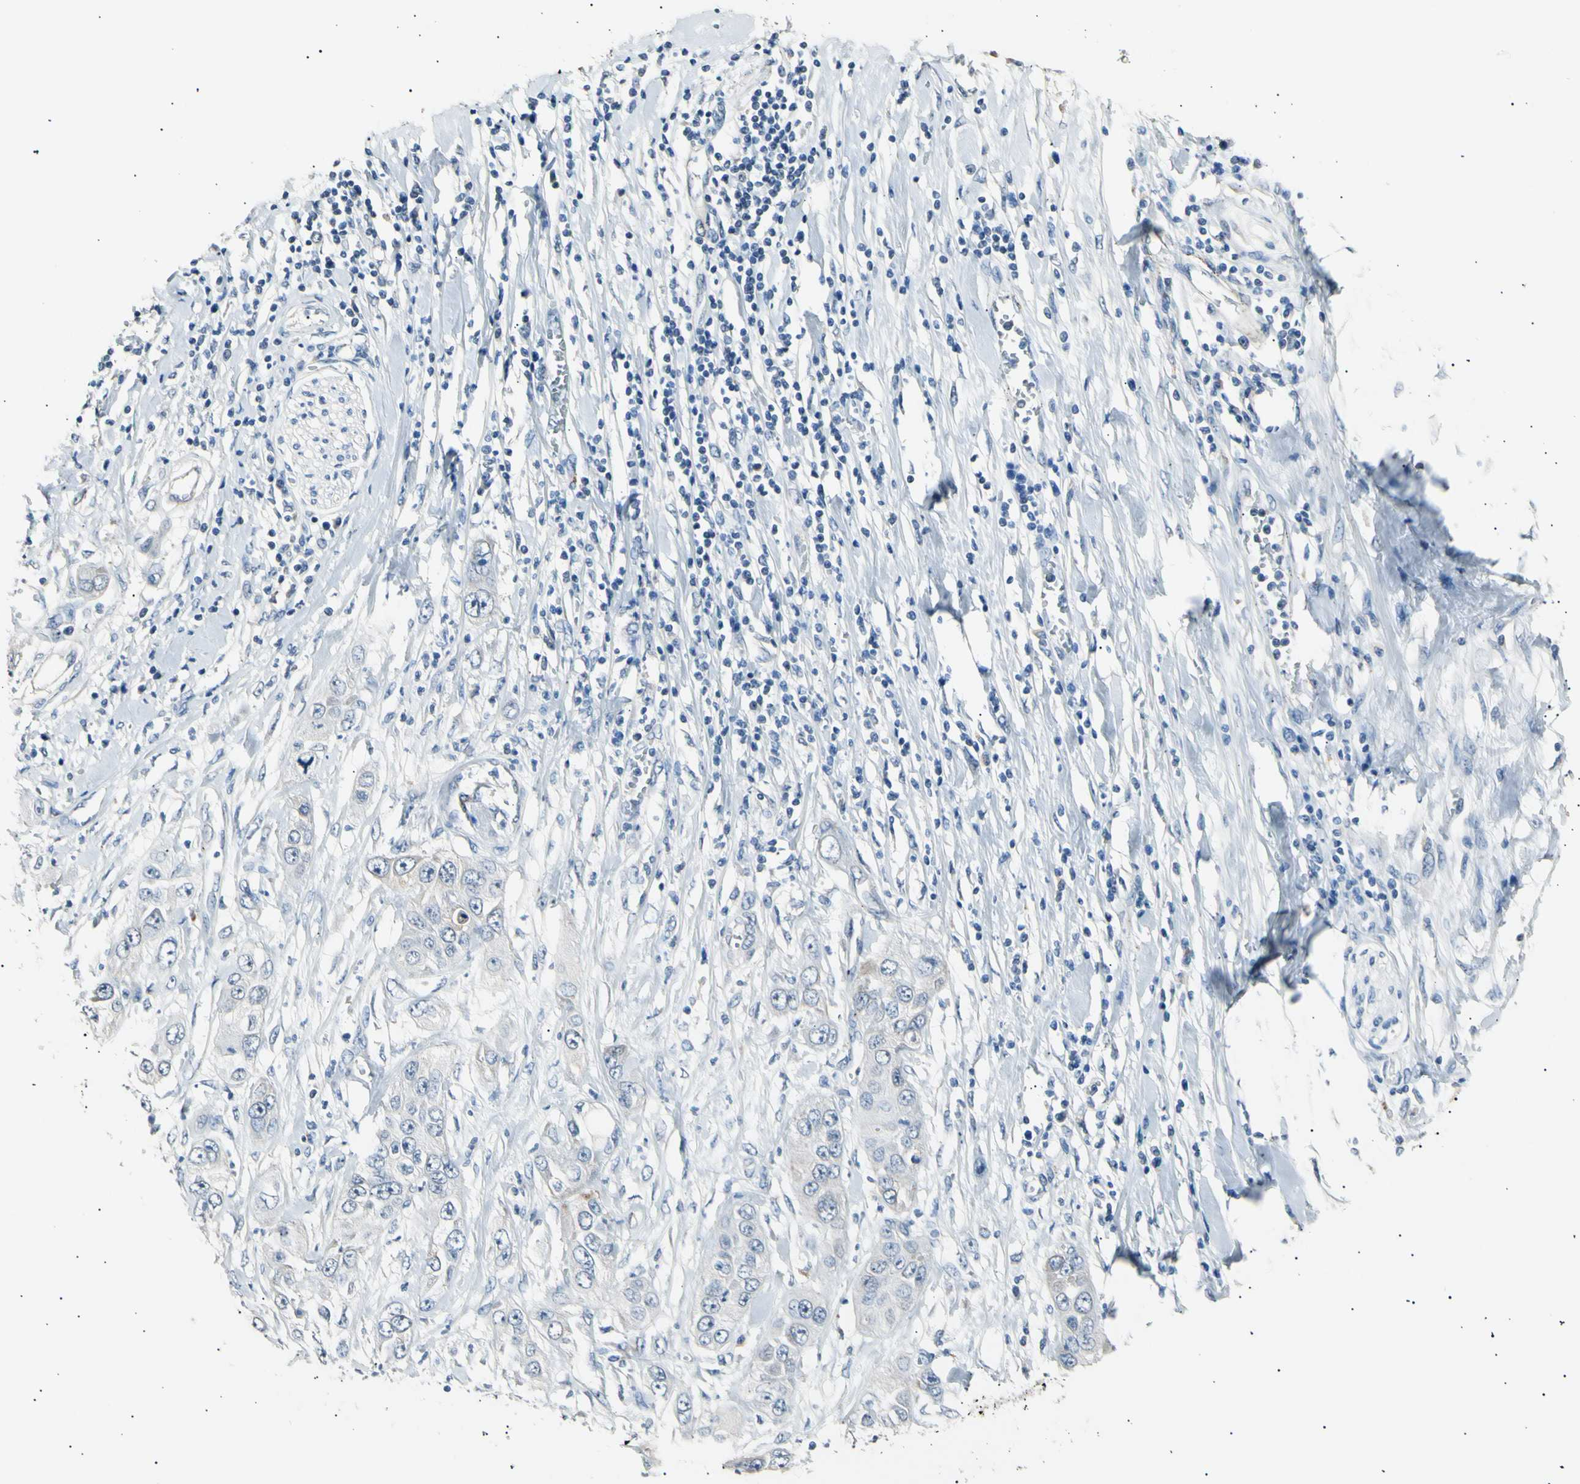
{"staining": {"intensity": "negative", "quantity": "none", "location": "none"}, "tissue": "pancreatic cancer", "cell_type": "Tumor cells", "image_type": "cancer", "snomed": [{"axis": "morphology", "description": "Adenocarcinoma, NOS"}, {"axis": "topography", "description": "Pancreas"}], "caption": "Tumor cells are negative for protein expression in human pancreatic adenocarcinoma. The staining is performed using DAB brown chromogen with nuclei counter-stained in using hematoxylin.", "gene": "LDLR", "patient": {"sex": "female", "age": 70}}